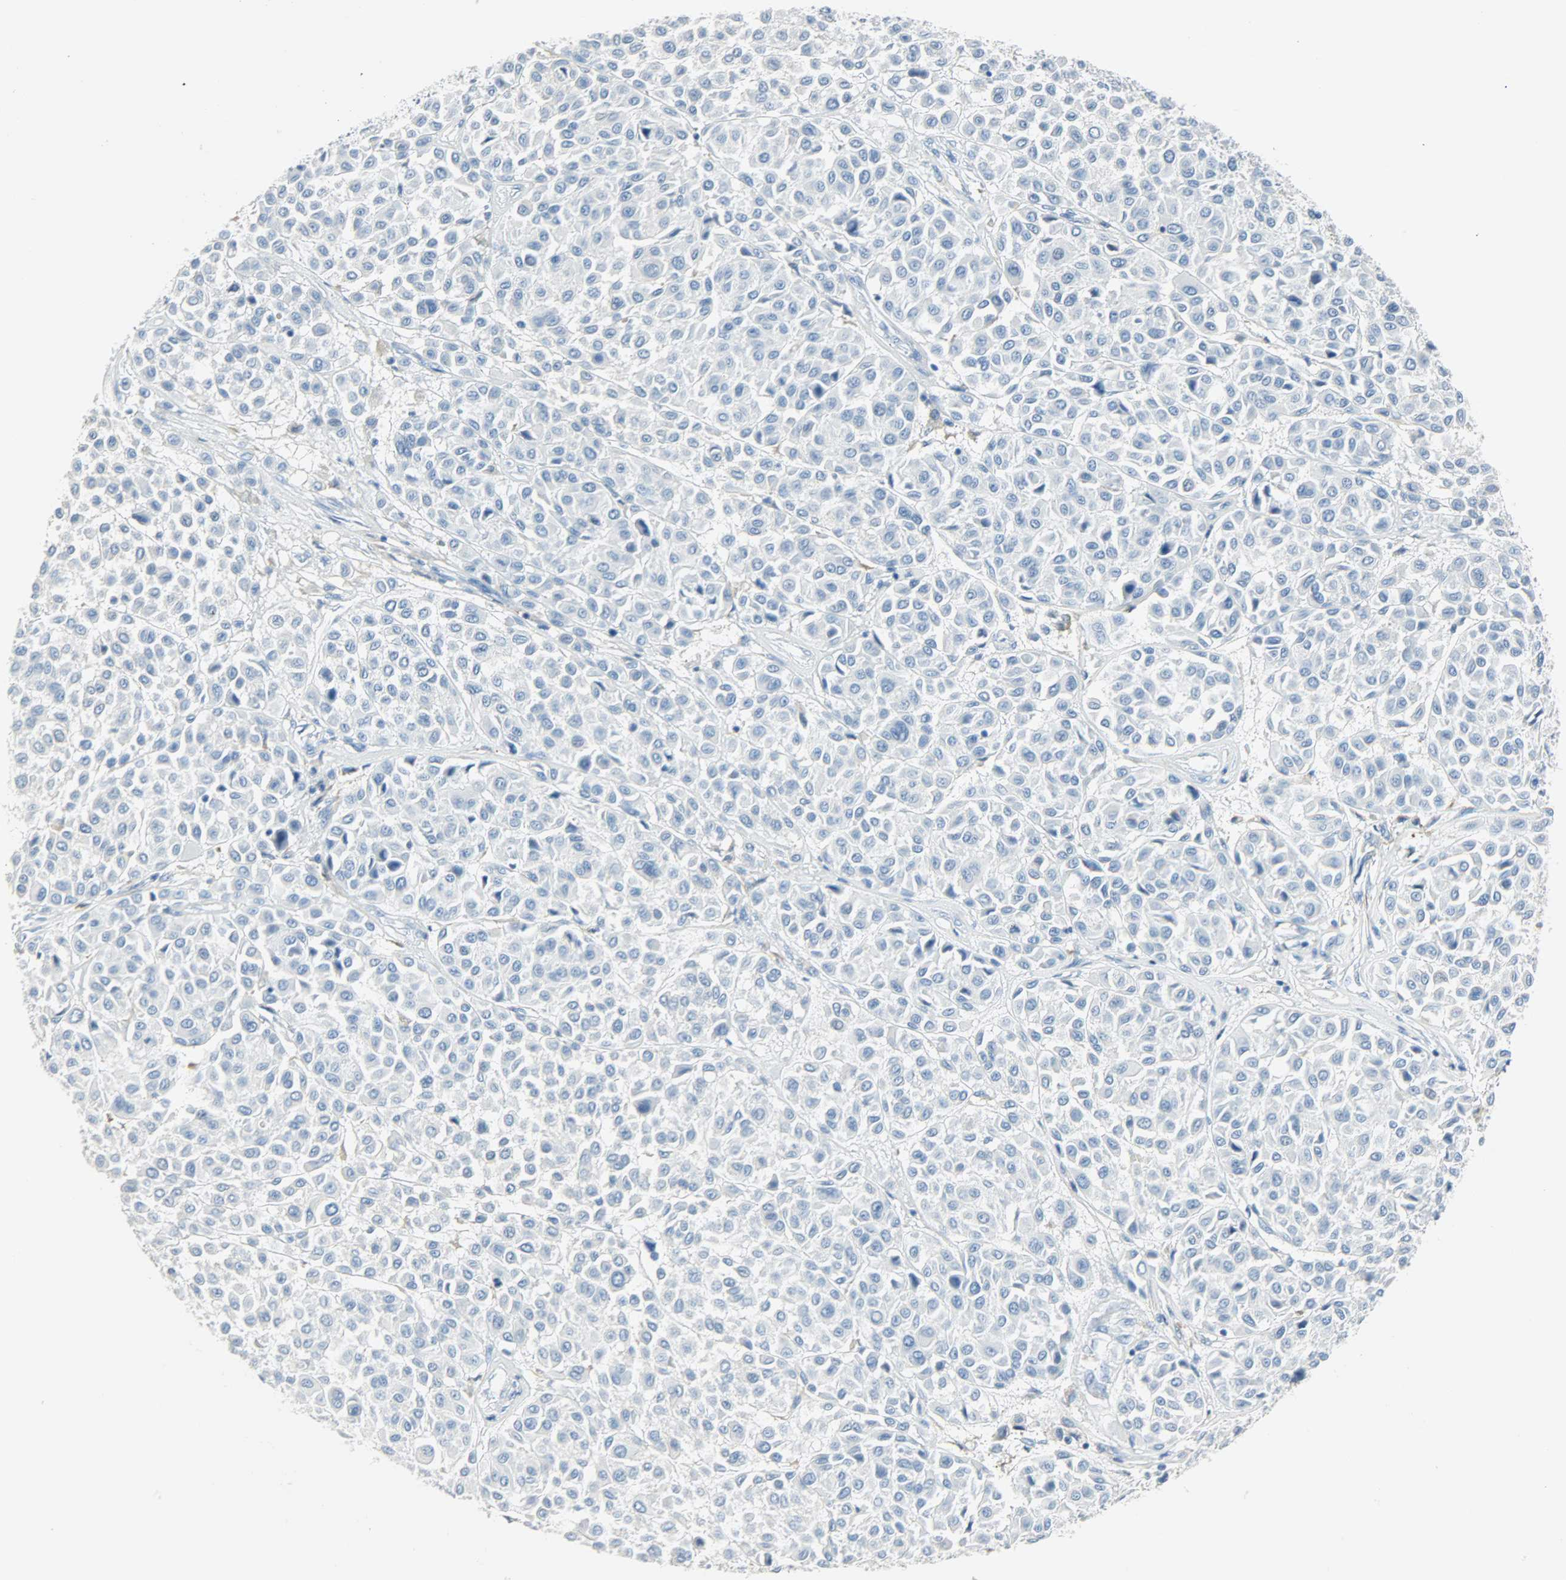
{"staining": {"intensity": "negative", "quantity": "none", "location": "none"}, "tissue": "melanoma", "cell_type": "Tumor cells", "image_type": "cancer", "snomed": [{"axis": "morphology", "description": "Malignant melanoma, Metastatic site"}, {"axis": "topography", "description": "Soft tissue"}], "caption": "DAB immunohistochemical staining of malignant melanoma (metastatic site) demonstrates no significant expression in tumor cells.", "gene": "PTPN6", "patient": {"sex": "male", "age": 41}}